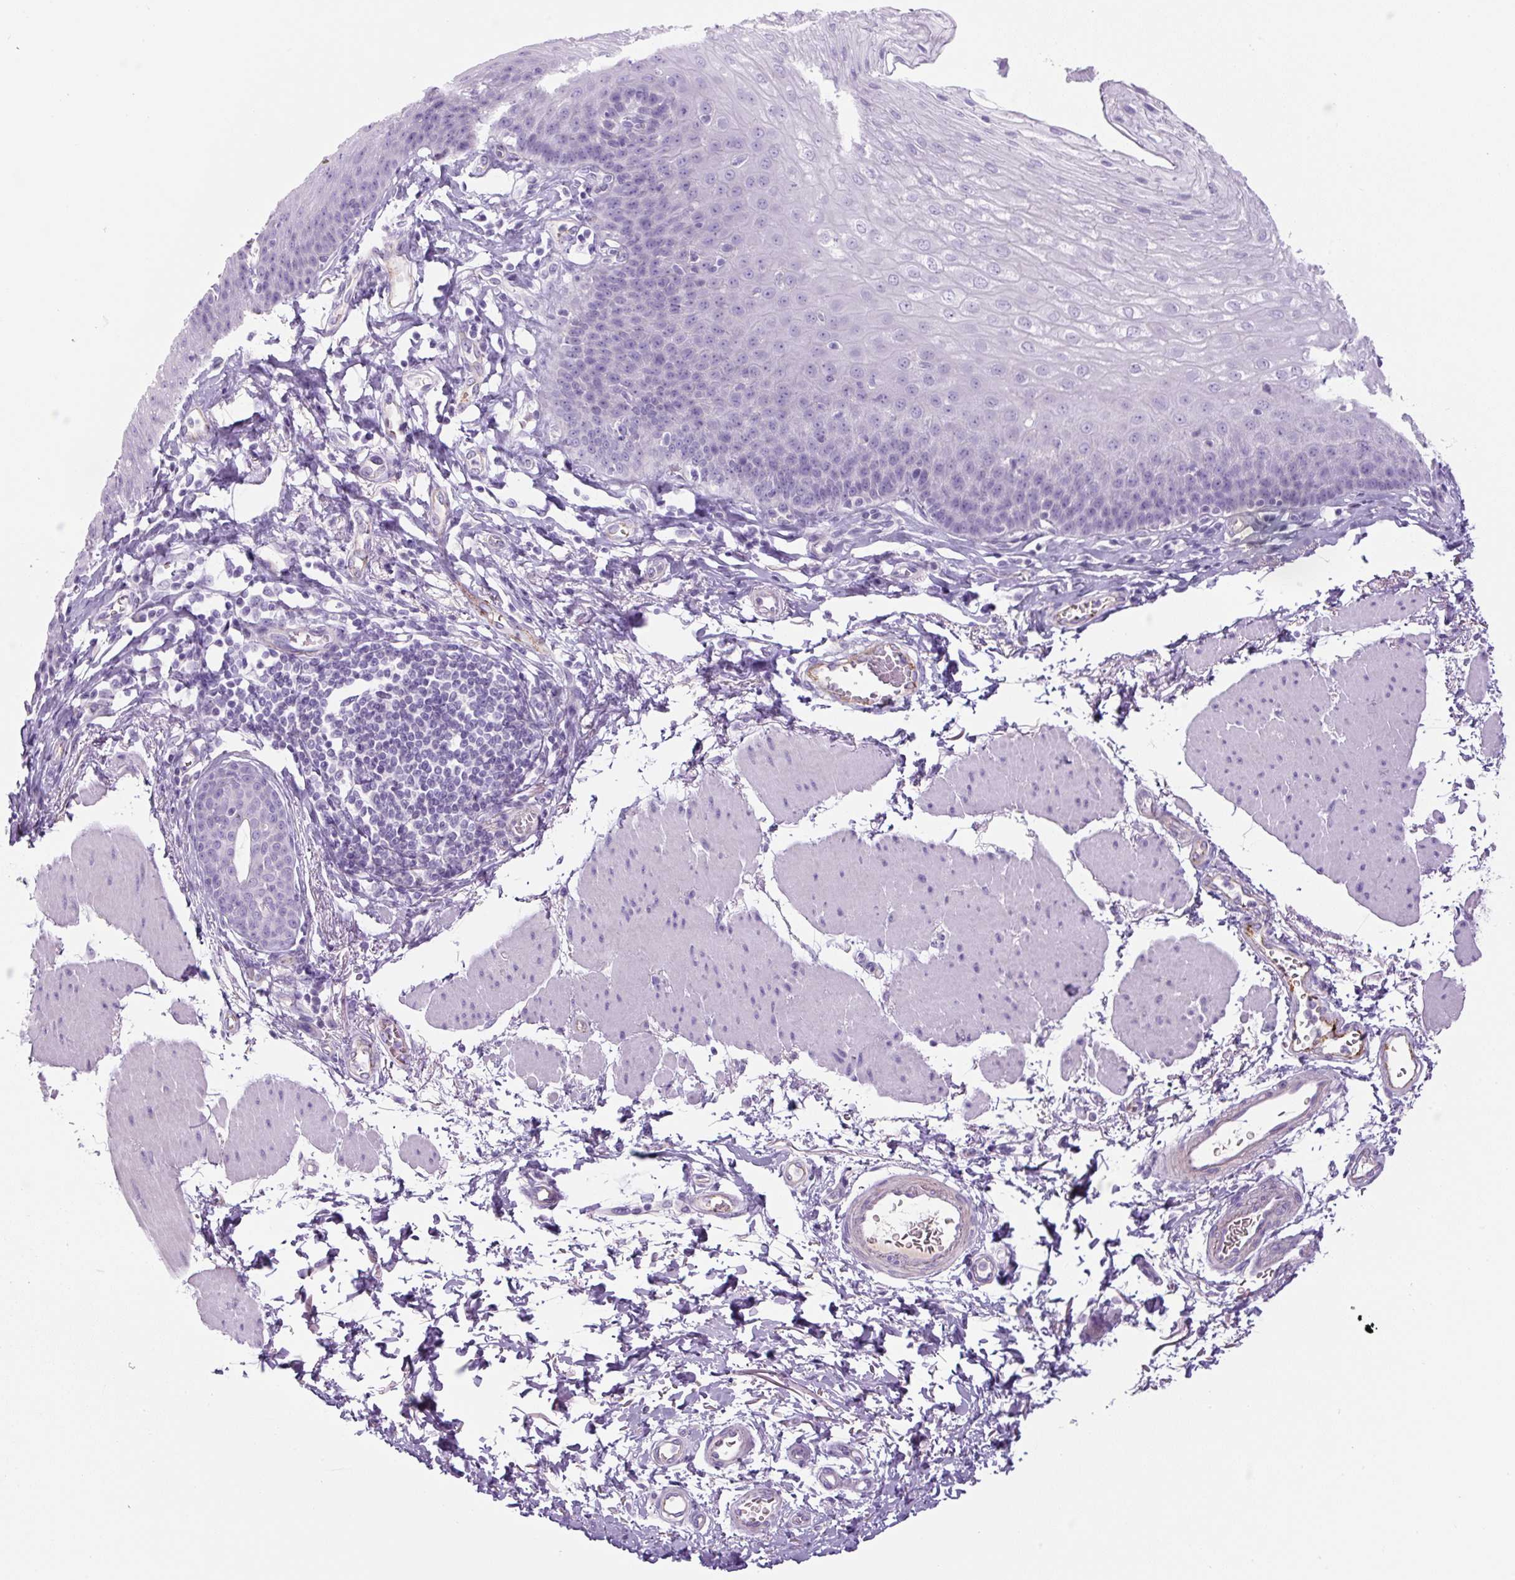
{"staining": {"intensity": "negative", "quantity": "none", "location": "none"}, "tissue": "esophagus", "cell_type": "Squamous epithelial cells", "image_type": "normal", "snomed": [{"axis": "morphology", "description": "Normal tissue, NOS"}, {"axis": "topography", "description": "Esophagus"}], "caption": "This is an immunohistochemistry image of normal esophagus. There is no staining in squamous epithelial cells.", "gene": "RSPO4", "patient": {"sex": "female", "age": 81}}